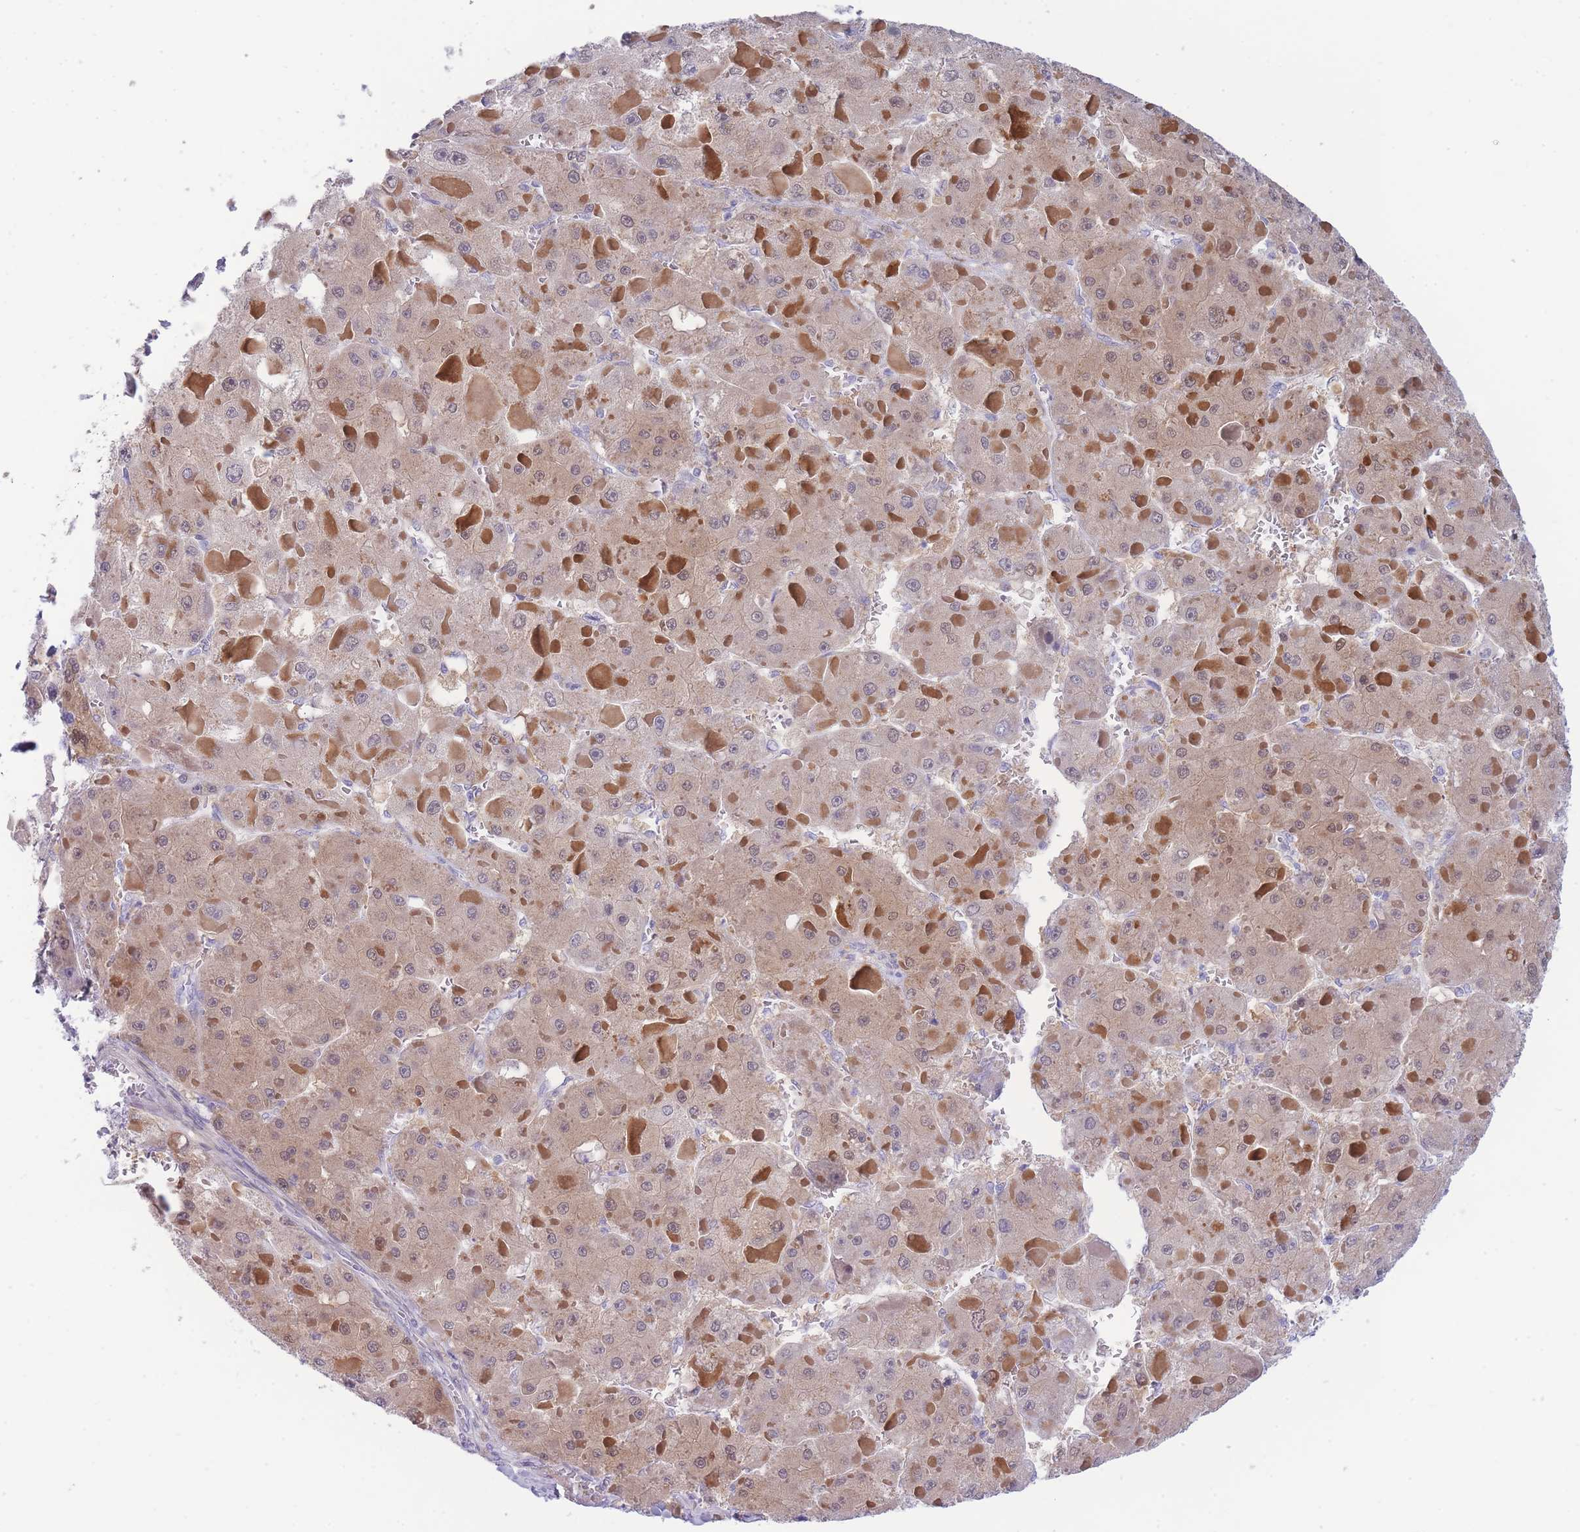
{"staining": {"intensity": "weak", "quantity": ">75%", "location": "cytoplasmic/membranous,nuclear"}, "tissue": "liver cancer", "cell_type": "Tumor cells", "image_type": "cancer", "snomed": [{"axis": "morphology", "description": "Carcinoma, Hepatocellular, NOS"}, {"axis": "topography", "description": "Liver"}], "caption": "Immunohistochemical staining of hepatocellular carcinoma (liver) exhibits weak cytoplasmic/membranous and nuclear protein expression in about >75% of tumor cells.", "gene": "PCDHB3", "patient": {"sex": "female", "age": 73}}